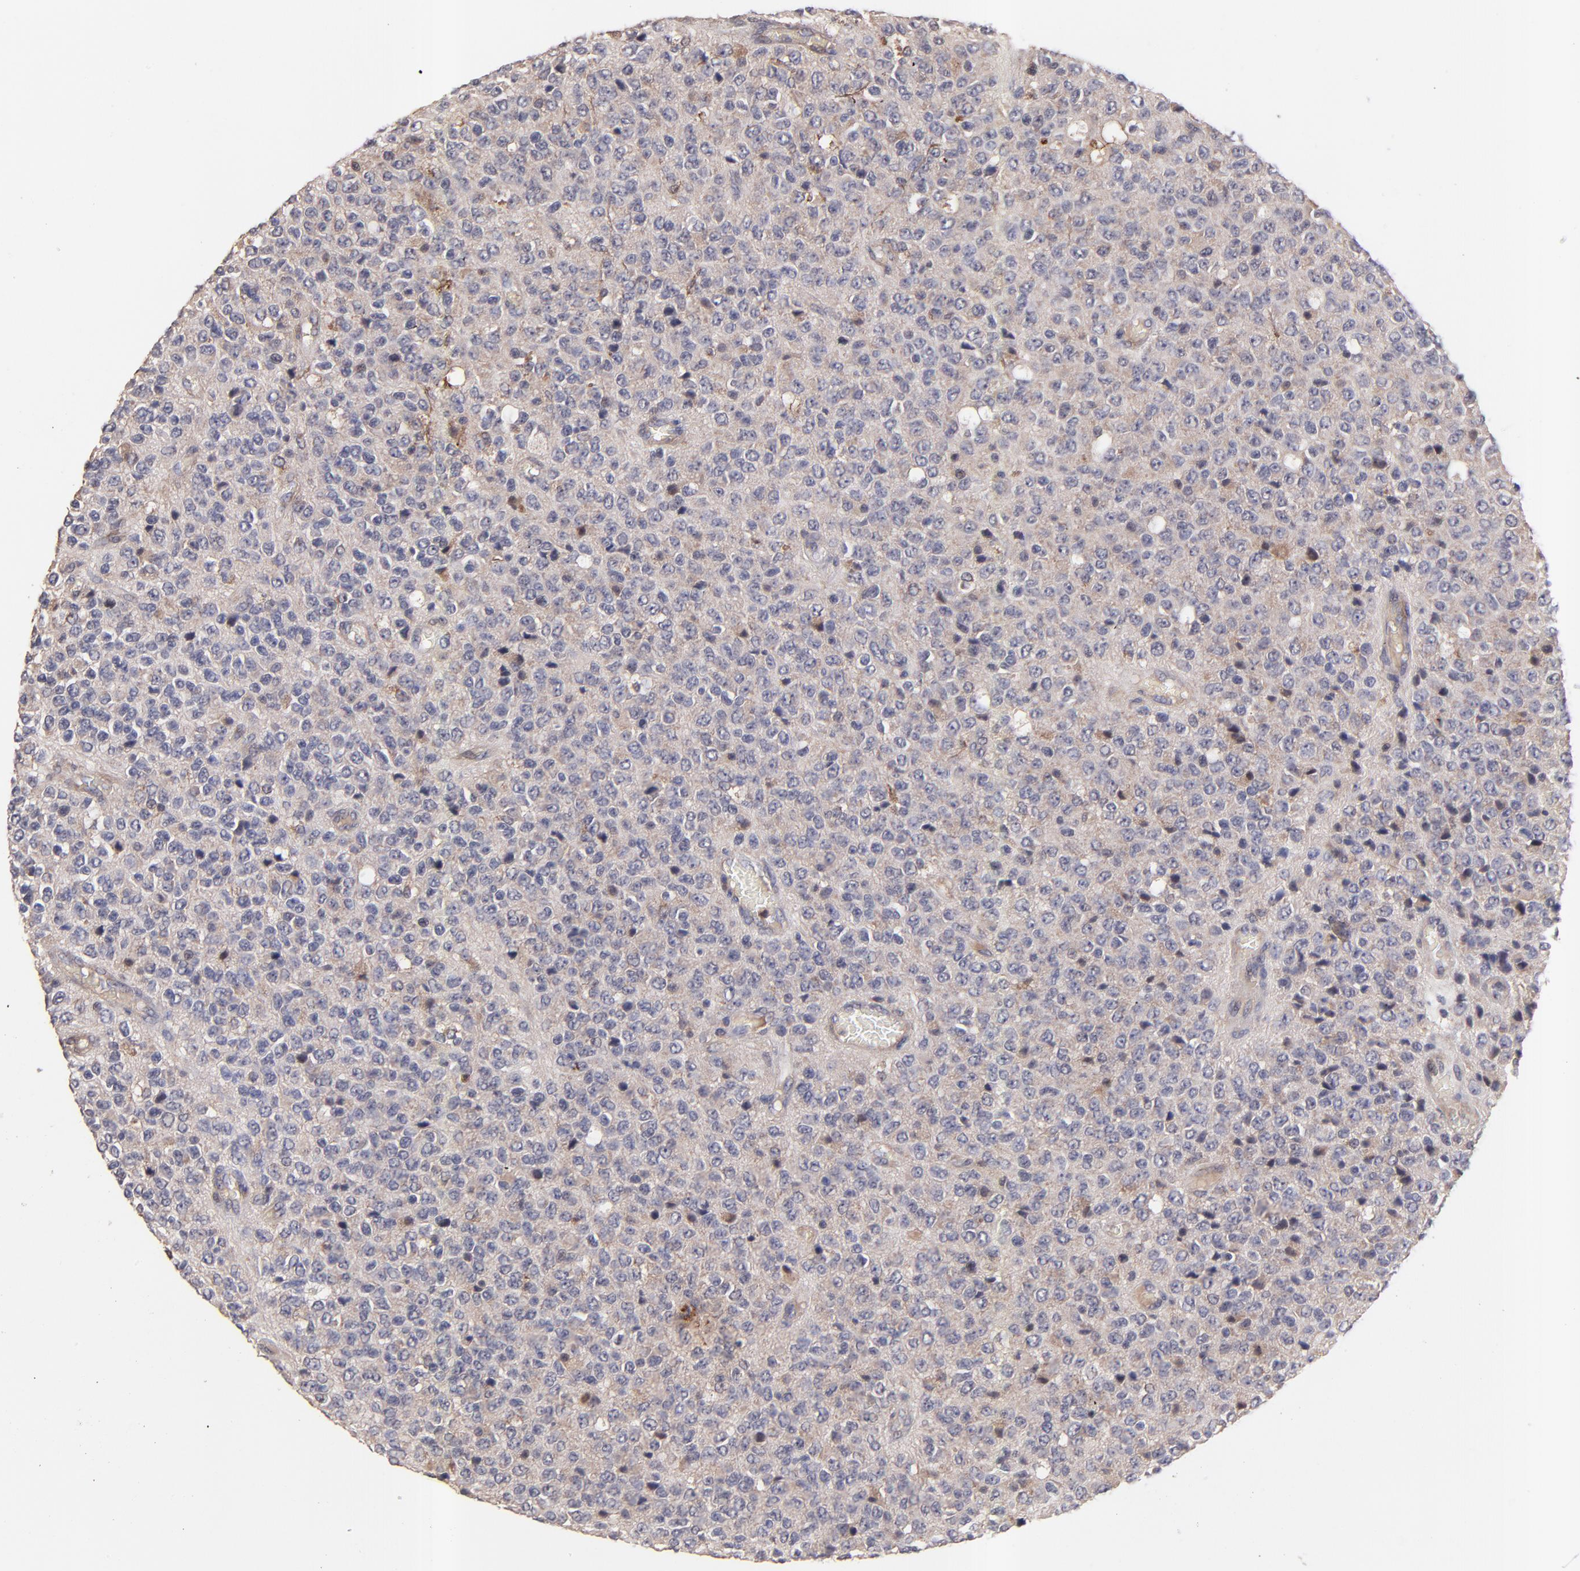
{"staining": {"intensity": "moderate", "quantity": "<25%", "location": "cytoplasmic/membranous"}, "tissue": "glioma", "cell_type": "Tumor cells", "image_type": "cancer", "snomed": [{"axis": "morphology", "description": "Glioma, malignant, High grade"}, {"axis": "topography", "description": "pancreas cauda"}], "caption": "This micrograph demonstrates glioma stained with immunohistochemistry (IHC) to label a protein in brown. The cytoplasmic/membranous of tumor cells show moderate positivity for the protein. Nuclei are counter-stained blue.", "gene": "BAIAP2L2", "patient": {"sex": "male", "age": 60}}